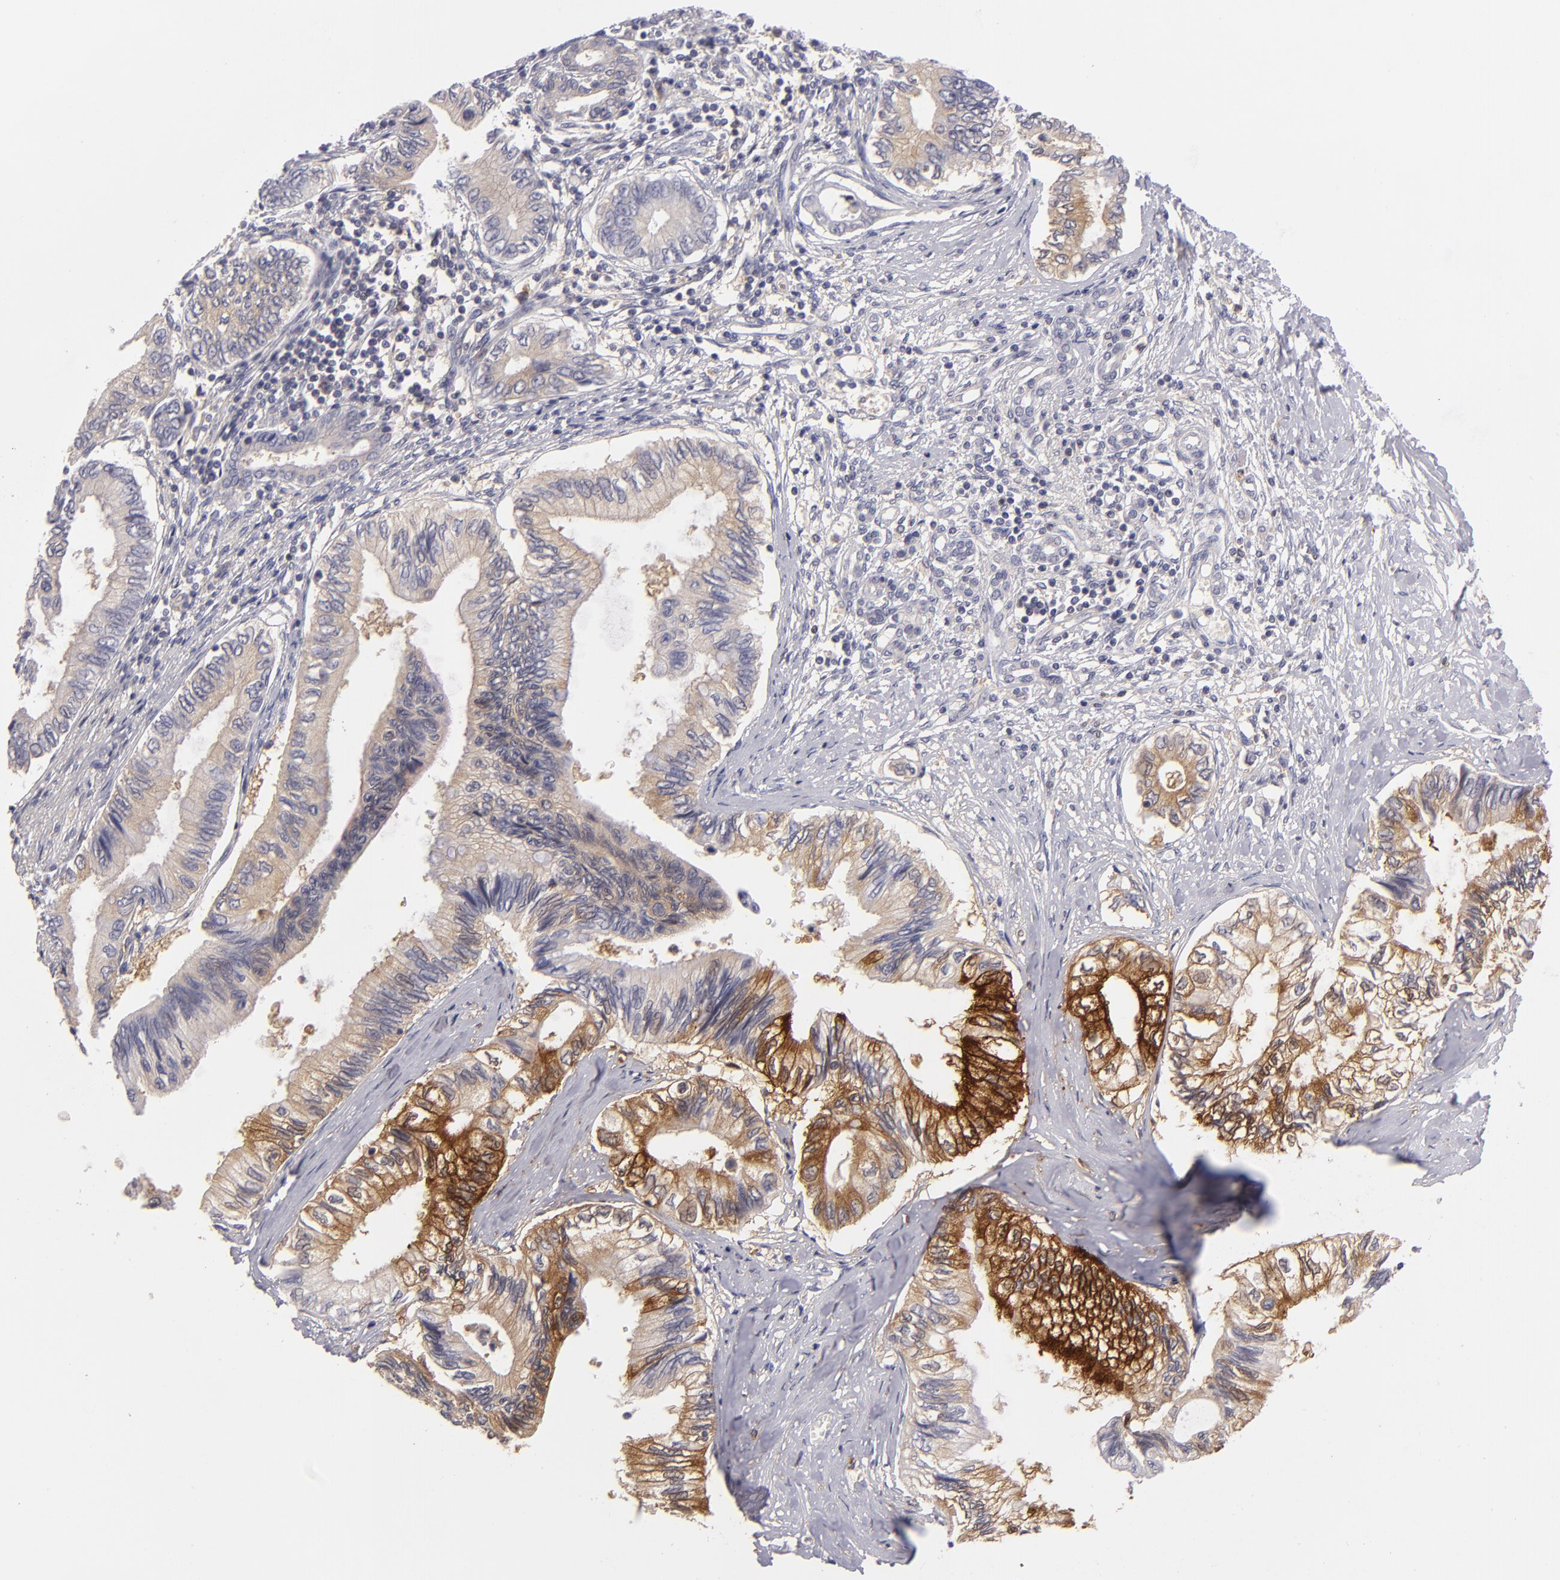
{"staining": {"intensity": "strong", "quantity": "25%-75%", "location": "cytoplasmic/membranous"}, "tissue": "pancreatic cancer", "cell_type": "Tumor cells", "image_type": "cancer", "snomed": [{"axis": "morphology", "description": "Adenocarcinoma, NOS"}, {"axis": "topography", "description": "Pancreas"}], "caption": "Immunohistochemical staining of human adenocarcinoma (pancreatic) exhibits strong cytoplasmic/membranous protein expression in approximately 25%-75% of tumor cells.", "gene": "MMP10", "patient": {"sex": "female", "age": 66}}